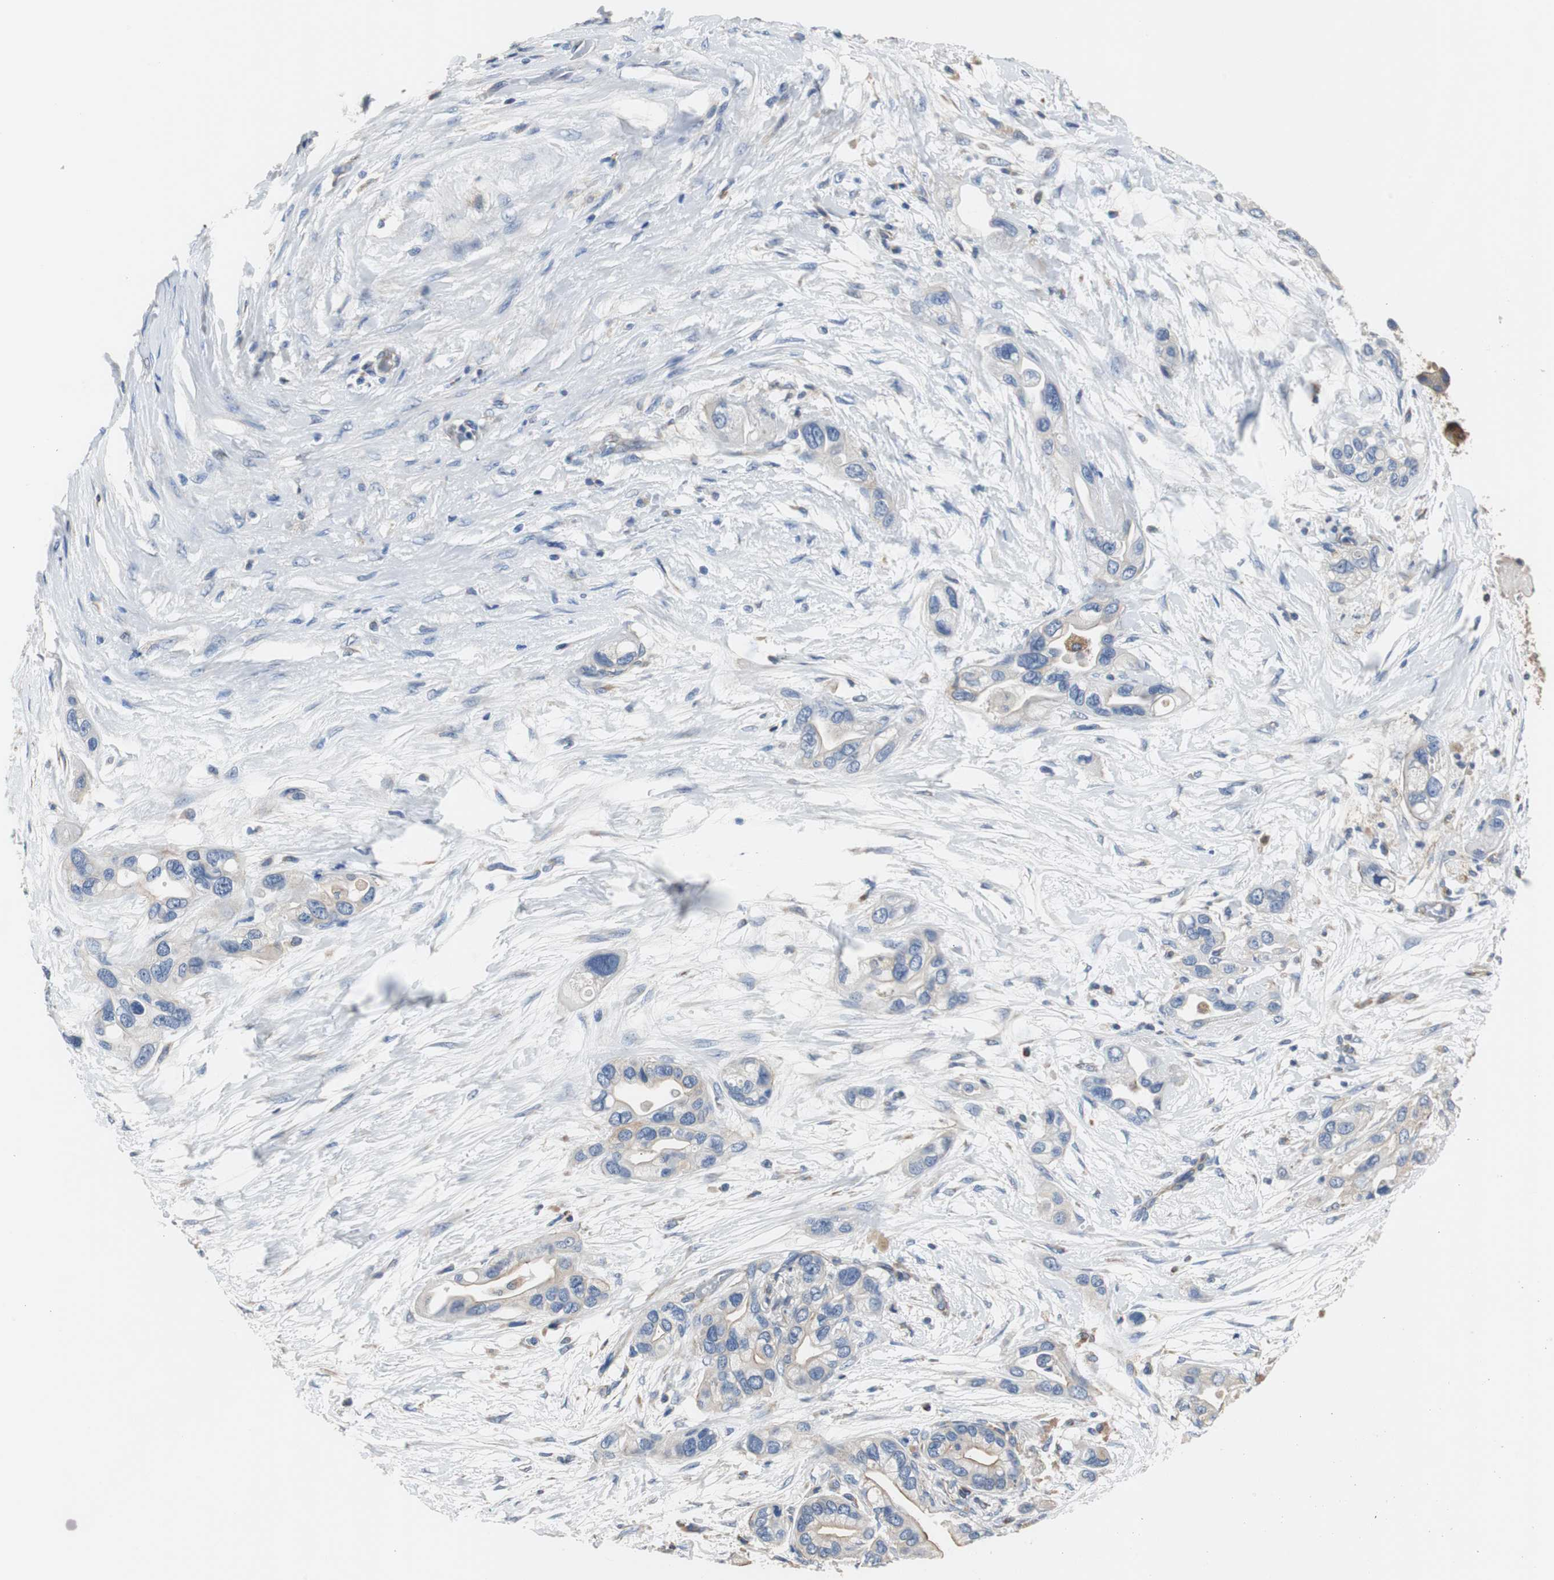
{"staining": {"intensity": "weak", "quantity": "25%-75%", "location": "cytoplasmic/membranous"}, "tissue": "pancreatic cancer", "cell_type": "Tumor cells", "image_type": "cancer", "snomed": [{"axis": "morphology", "description": "Adenocarcinoma, NOS"}, {"axis": "topography", "description": "Pancreas"}], "caption": "Adenocarcinoma (pancreatic) stained for a protein (brown) reveals weak cytoplasmic/membranous positive staining in approximately 25%-75% of tumor cells.", "gene": "PCK1", "patient": {"sex": "female", "age": 77}}